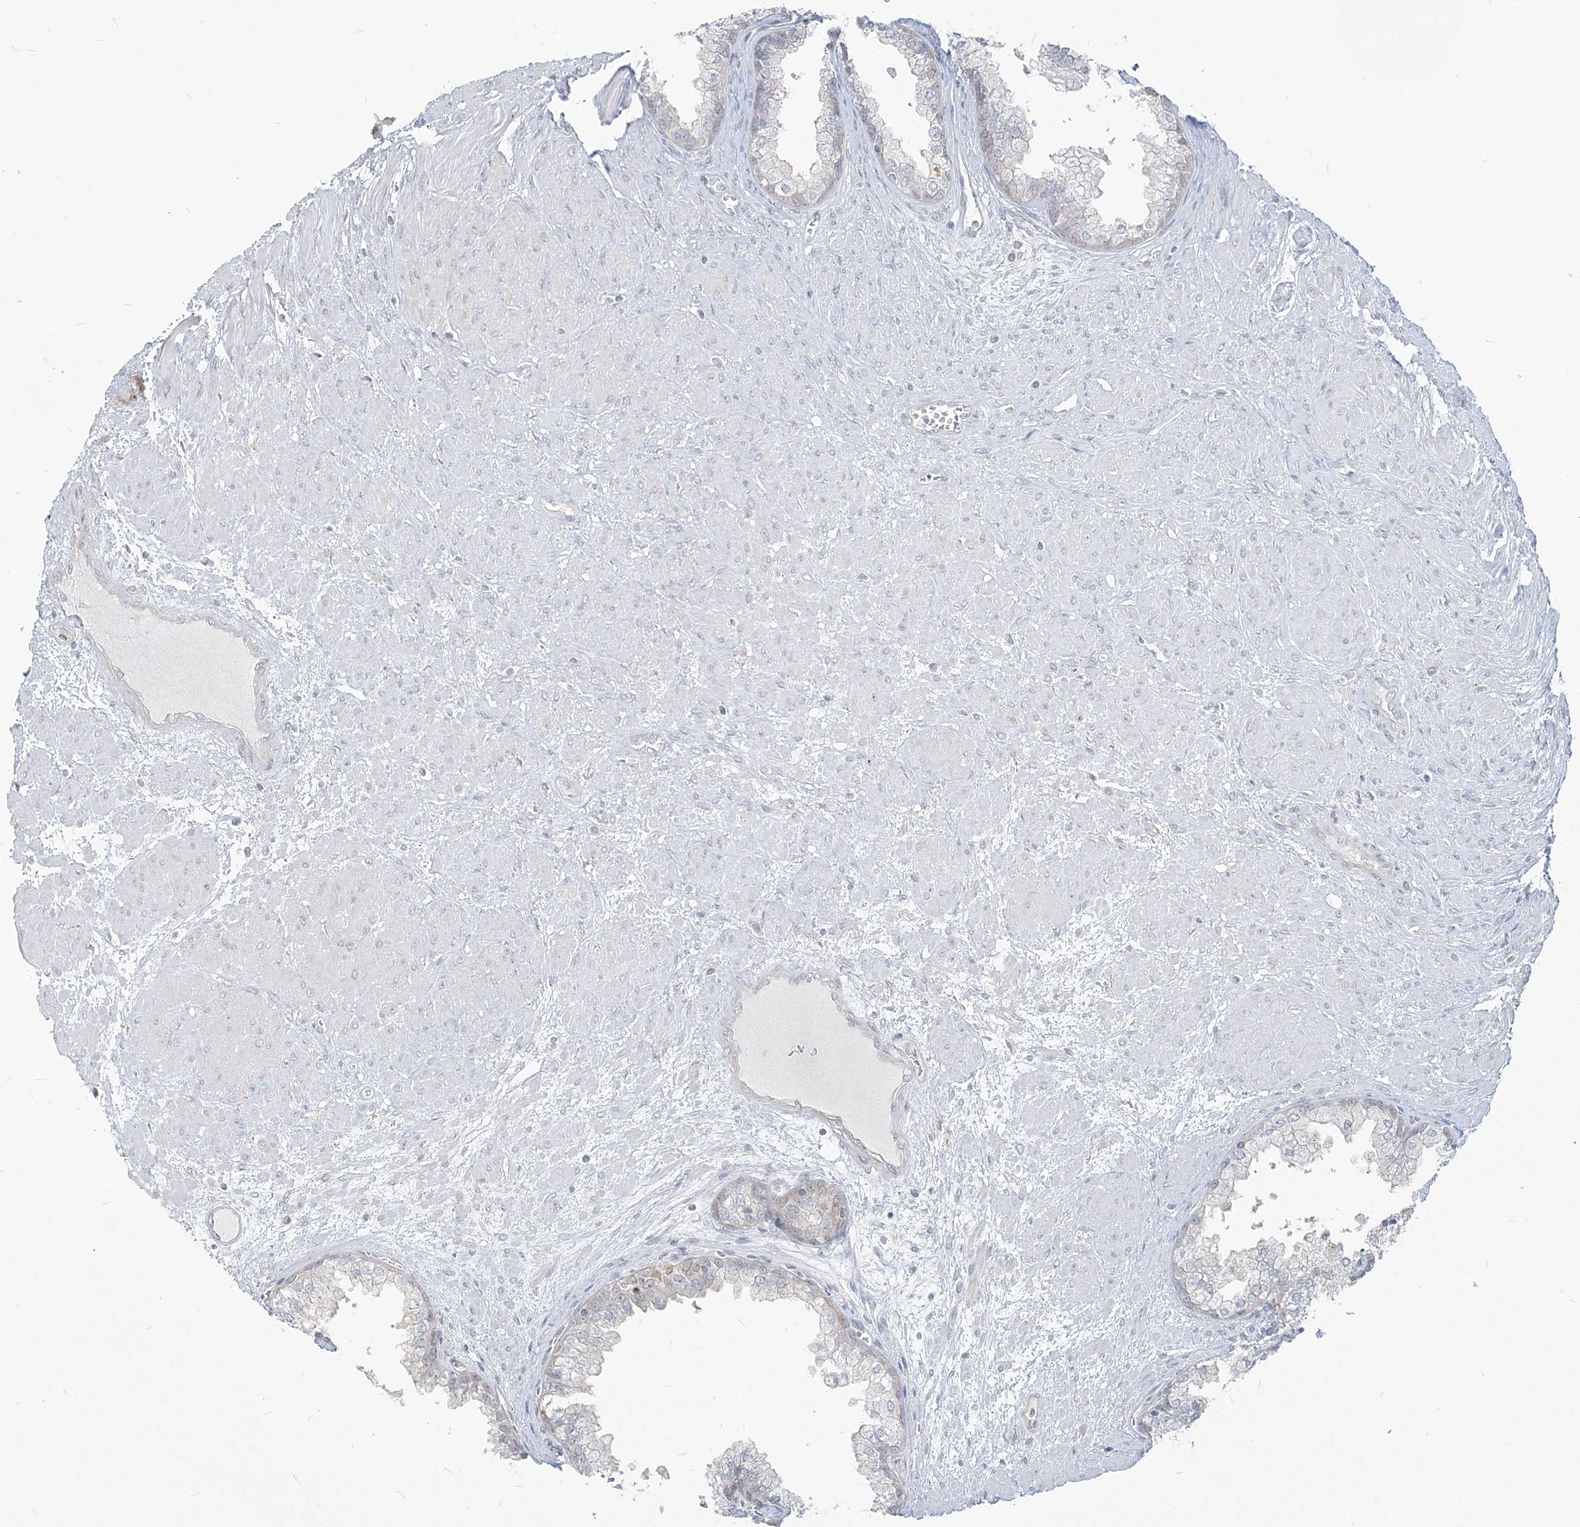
{"staining": {"intensity": "negative", "quantity": "none", "location": "none"}, "tissue": "prostate cancer", "cell_type": "Tumor cells", "image_type": "cancer", "snomed": [{"axis": "morphology", "description": "Normal tissue, NOS"}, {"axis": "morphology", "description": "Adenocarcinoma, Low grade"}, {"axis": "topography", "description": "Prostate"}, {"axis": "topography", "description": "Peripheral nerve tissue"}], "caption": "Micrograph shows no protein positivity in tumor cells of prostate low-grade adenocarcinoma tissue.", "gene": "SDAD1", "patient": {"sex": "male", "age": 71}}